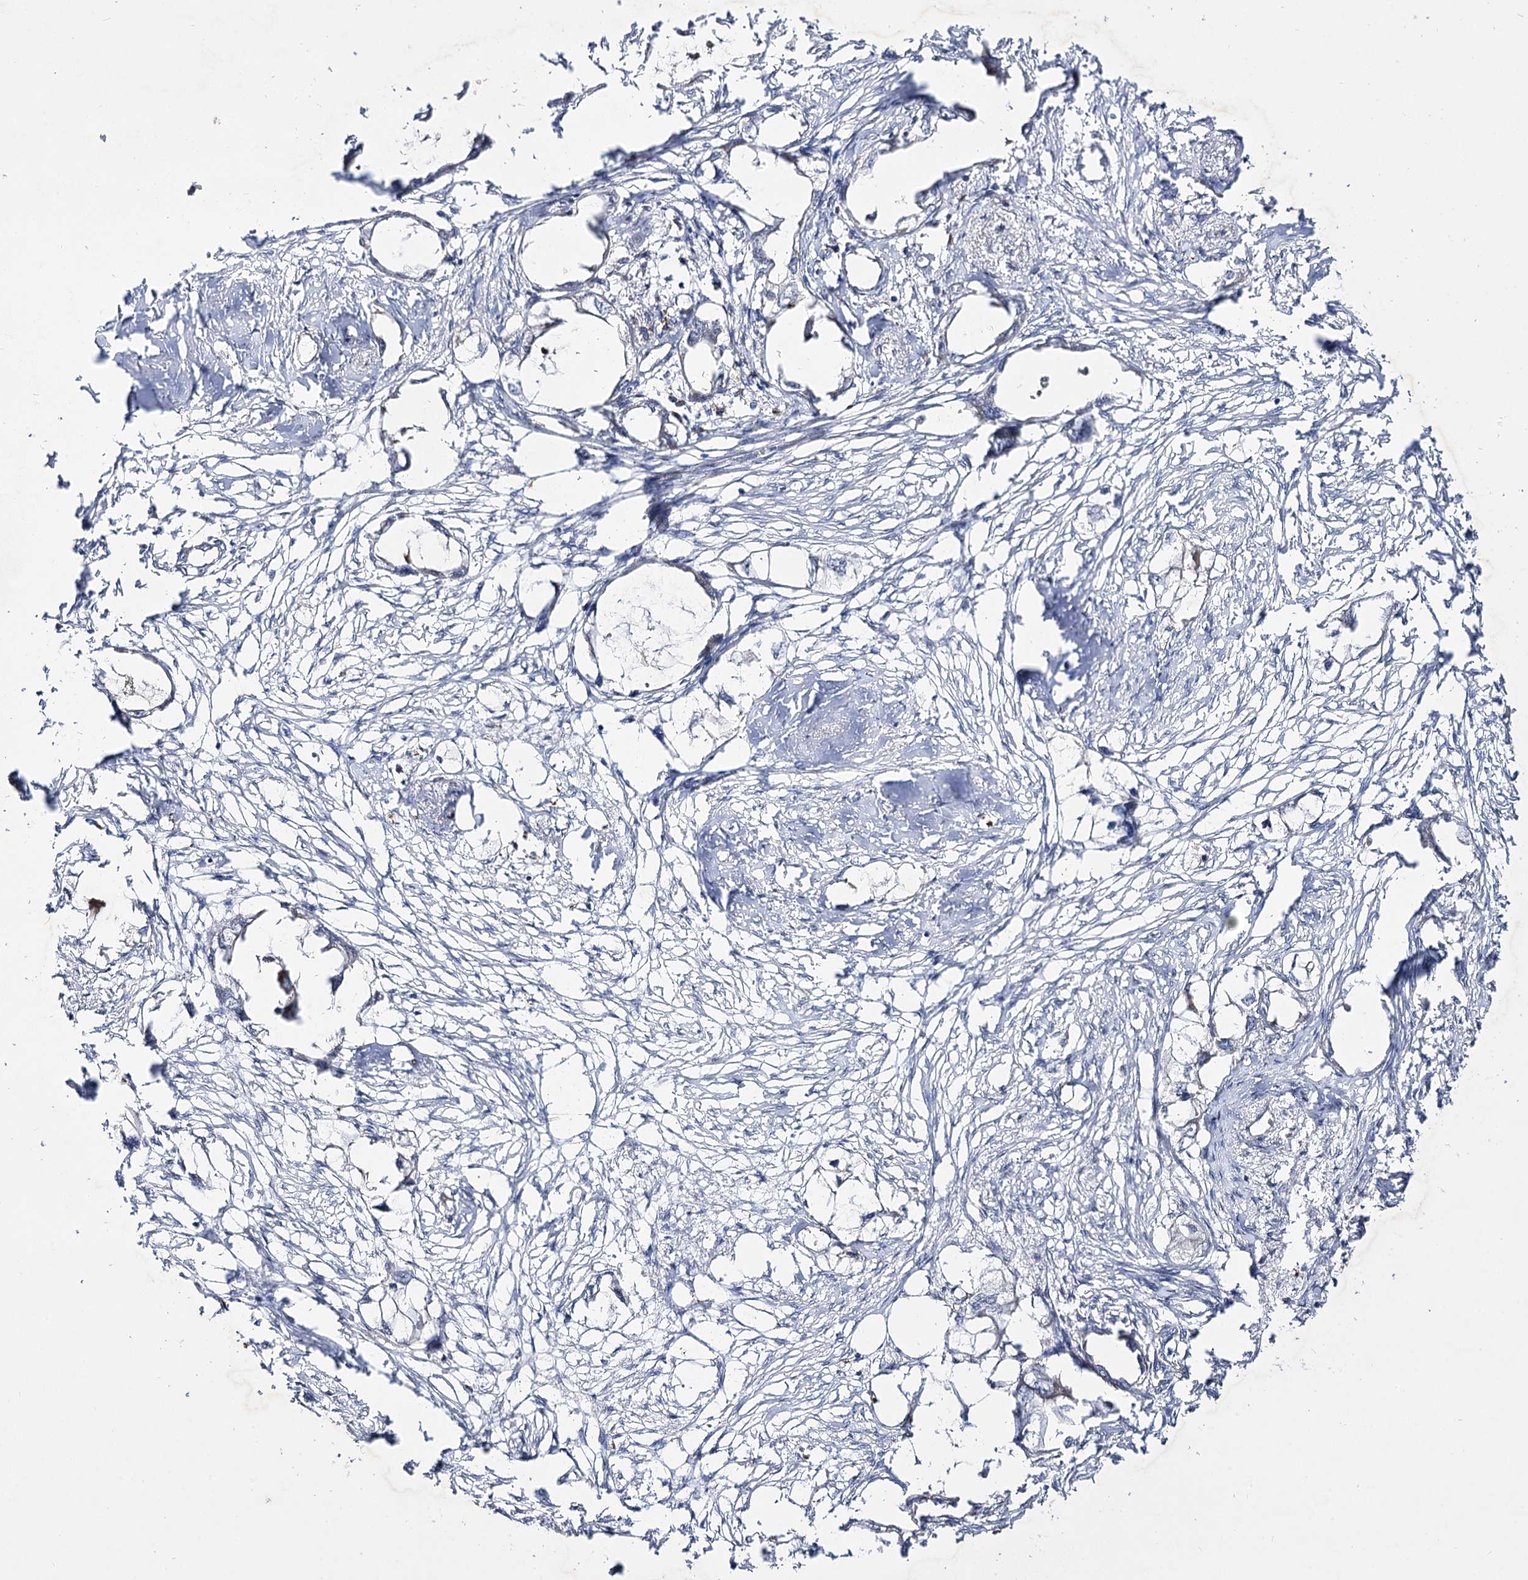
{"staining": {"intensity": "negative", "quantity": "none", "location": "none"}, "tissue": "endometrial cancer", "cell_type": "Tumor cells", "image_type": "cancer", "snomed": [{"axis": "morphology", "description": "Adenocarcinoma, NOS"}, {"axis": "morphology", "description": "Adenocarcinoma, metastatic, NOS"}, {"axis": "topography", "description": "Adipose tissue"}, {"axis": "topography", "description": "Endometrium"}], "caption": "Endometrial cancer was stained to show a protein in brown. There is no significant staining in tumor cells.", "gene": "C11orf80", "patient": {"sex": "female", "age": 67}}